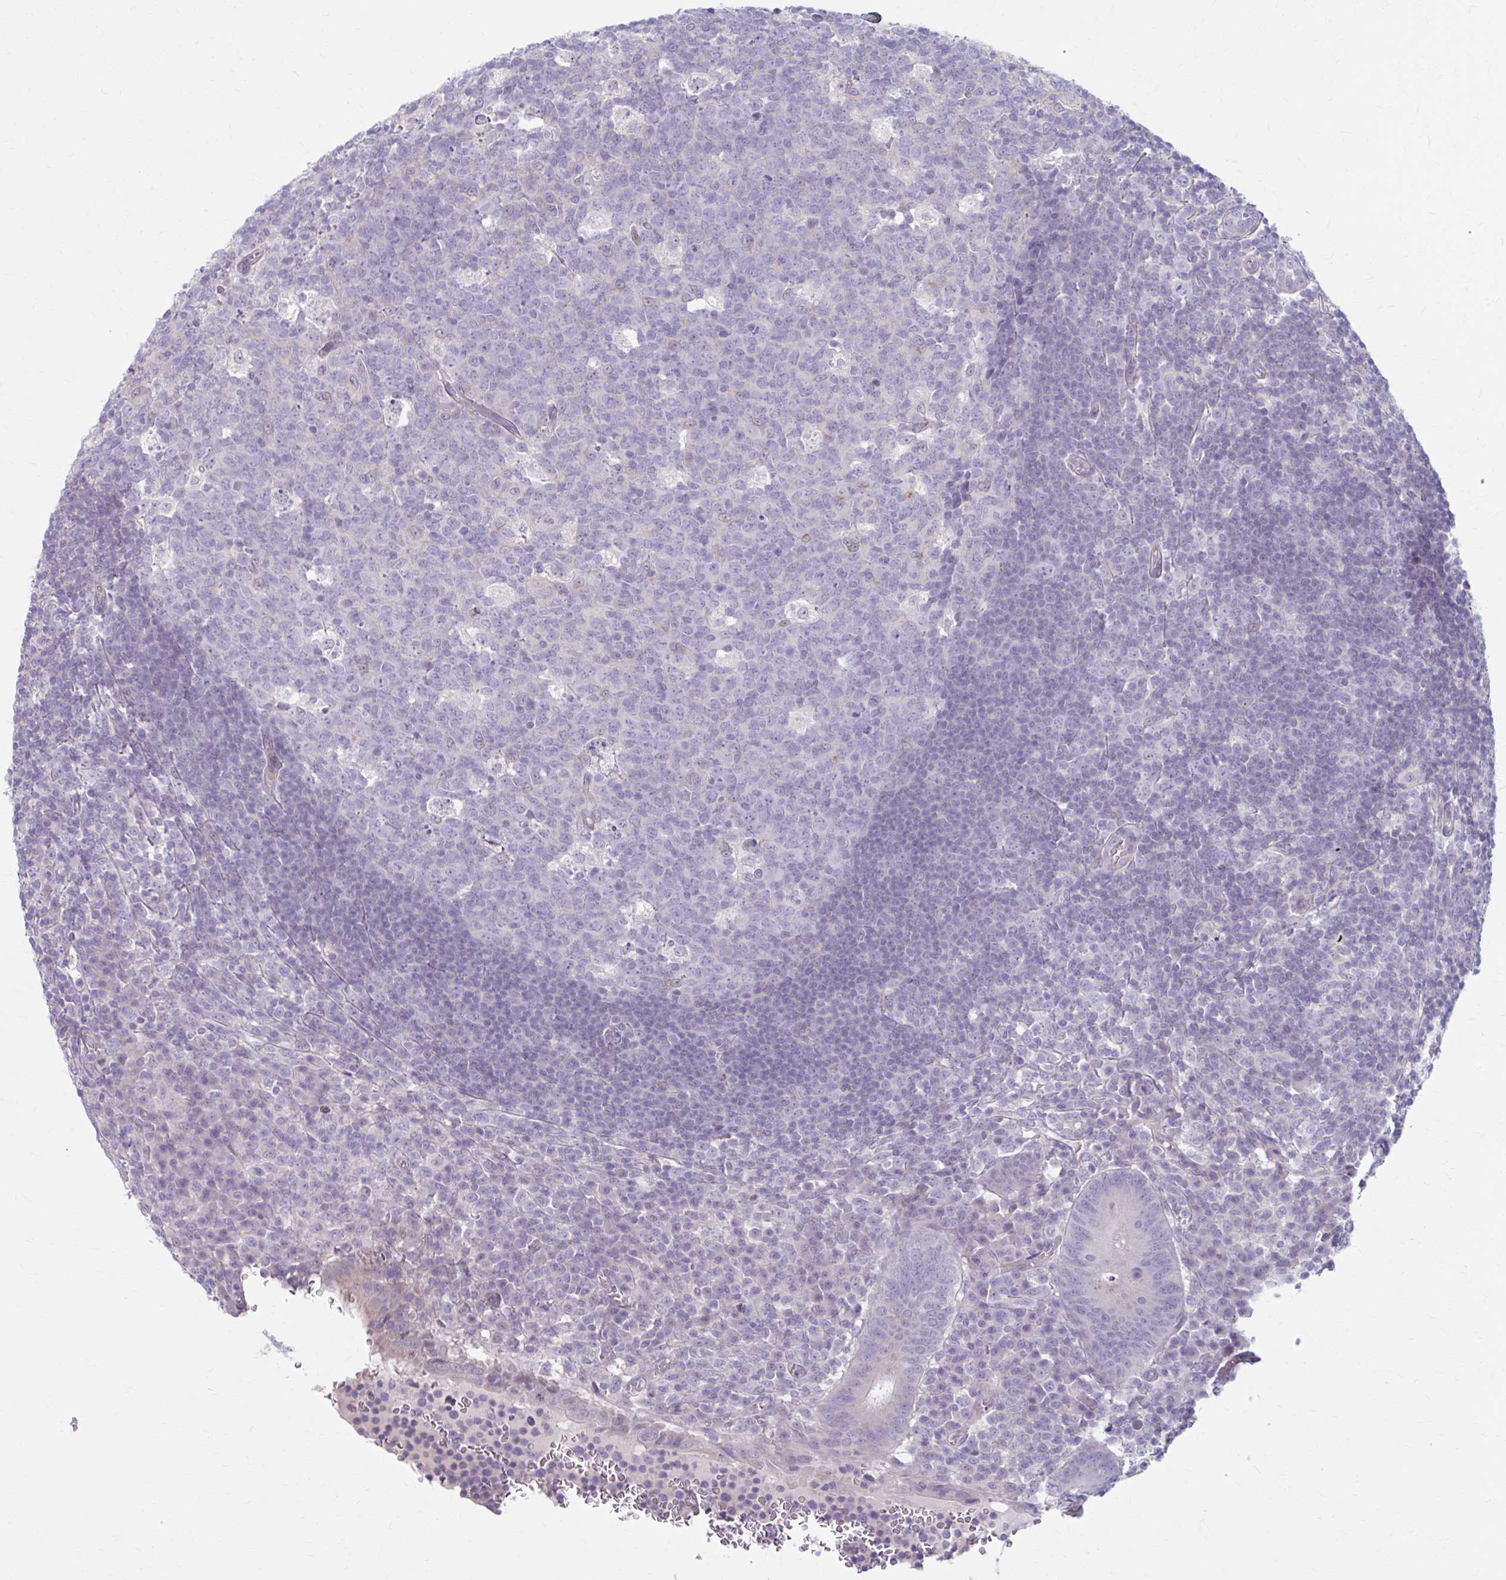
{"staining": {"intensity": "weak", "quantity": ">75%", "location": "cytoplasmic/membranous"}, "tissue": "appendix", "cell_type": "Glandular cells", "image_type": "normal", "snomed": [{"axis": "morphology", "description": "Normal tissue, NOS"}, {"axis": "topography", "description": "Appendix"}], "caption": "About >75% of glandular cells in benign appendix display weak cytoplasmic/membranous protein staining as visualized by brown immunohistochemical staining.", "gene": "CHST3", "patient": {"sex": "male", "age": 18}}